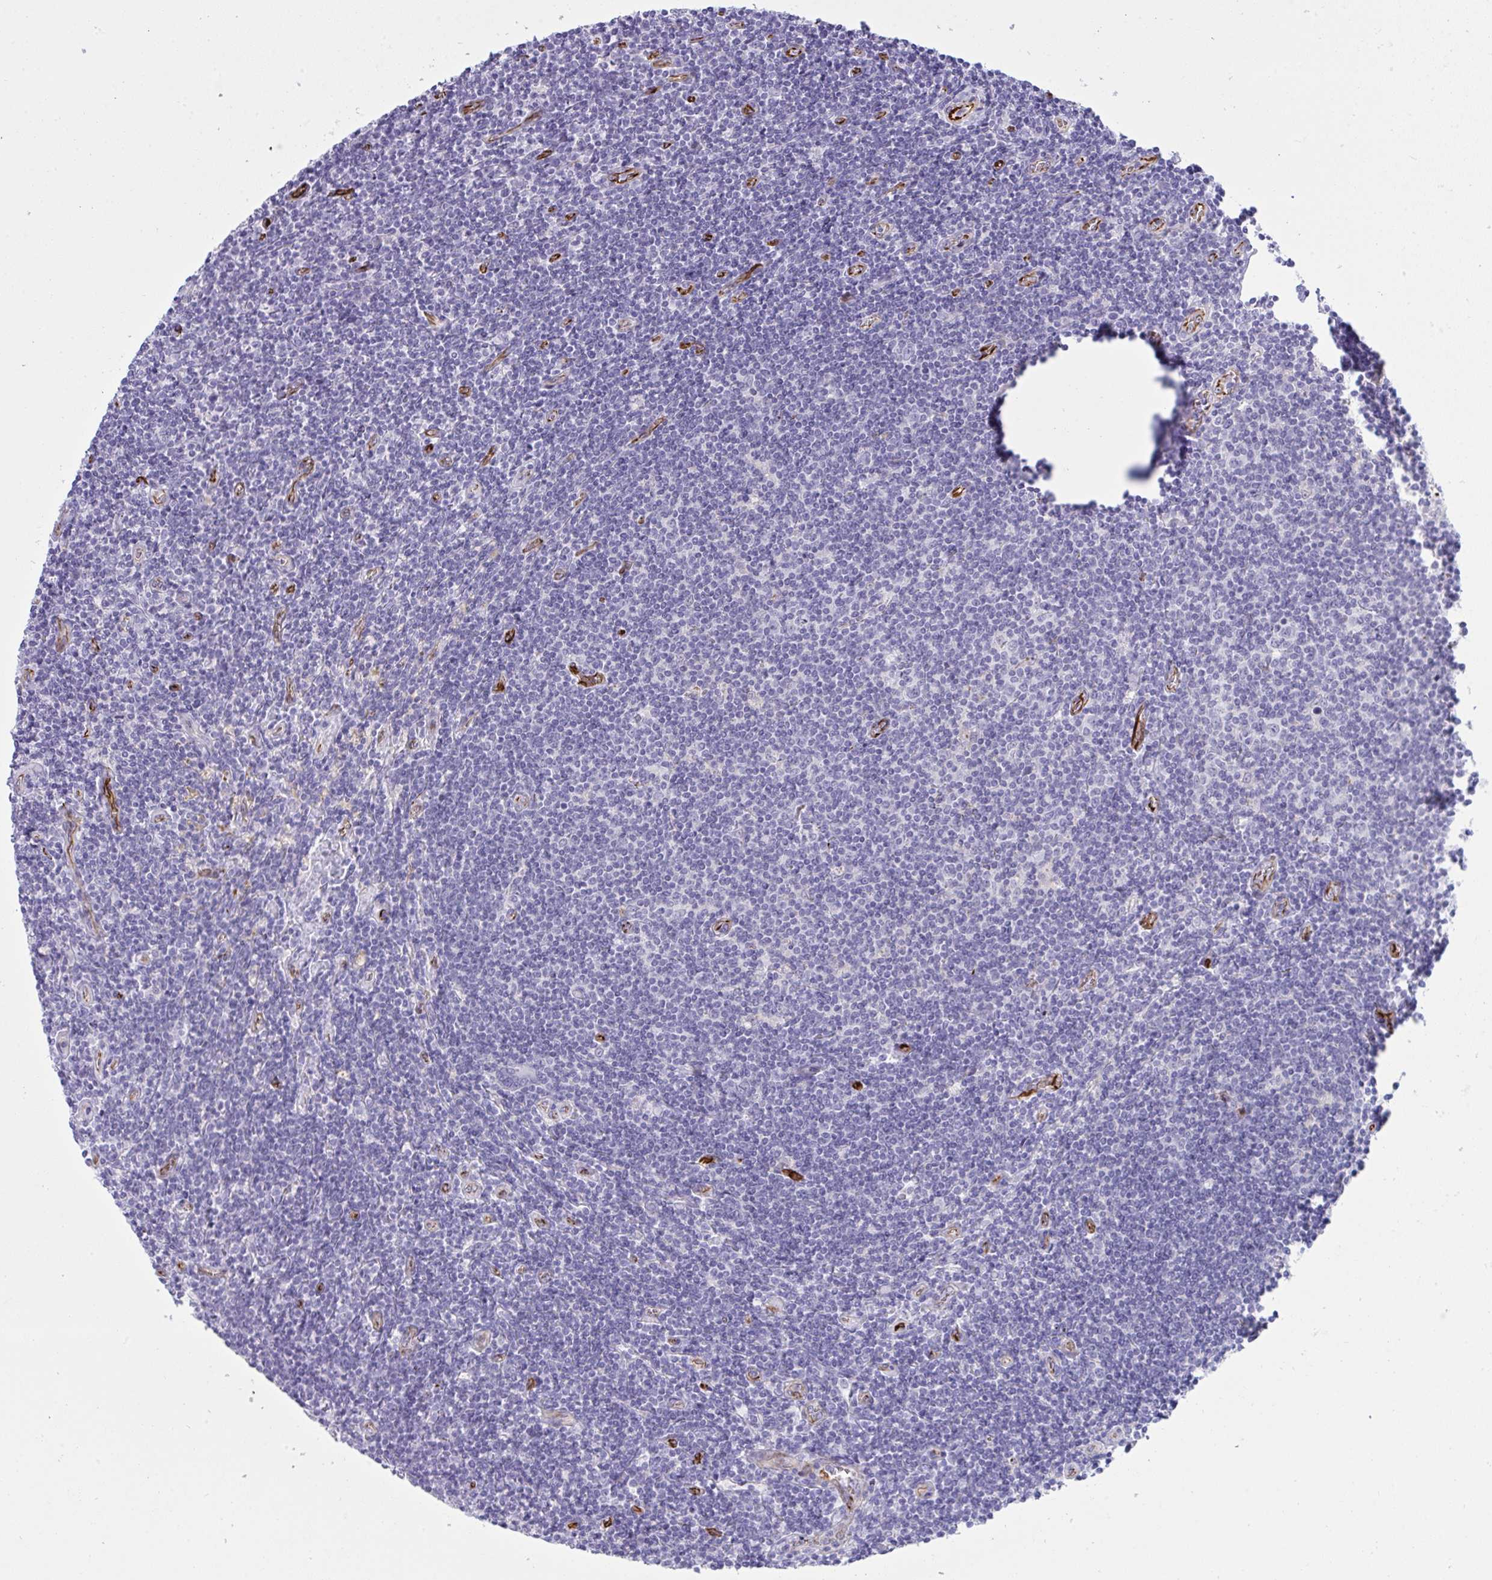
{"staining": {"intensity": "negative", "quantity": "none", "location": "none"}, "tissue": "lymphoma", "cell_type": "Tumor cells", "image_type": "cancer", "snomed": [{"axis": "morphology", "description": "Hodgkin's disease, NOS"}, {"axis": "topography", "description": "Lymph node"}], "caption": "This is a photomicrograph of immunohistochemistry staining of Hodgkin's disease, which shows no staining in tumor cells.", "gene": "SLC35B1", "patient": {"sex": "male", "age": 40}}